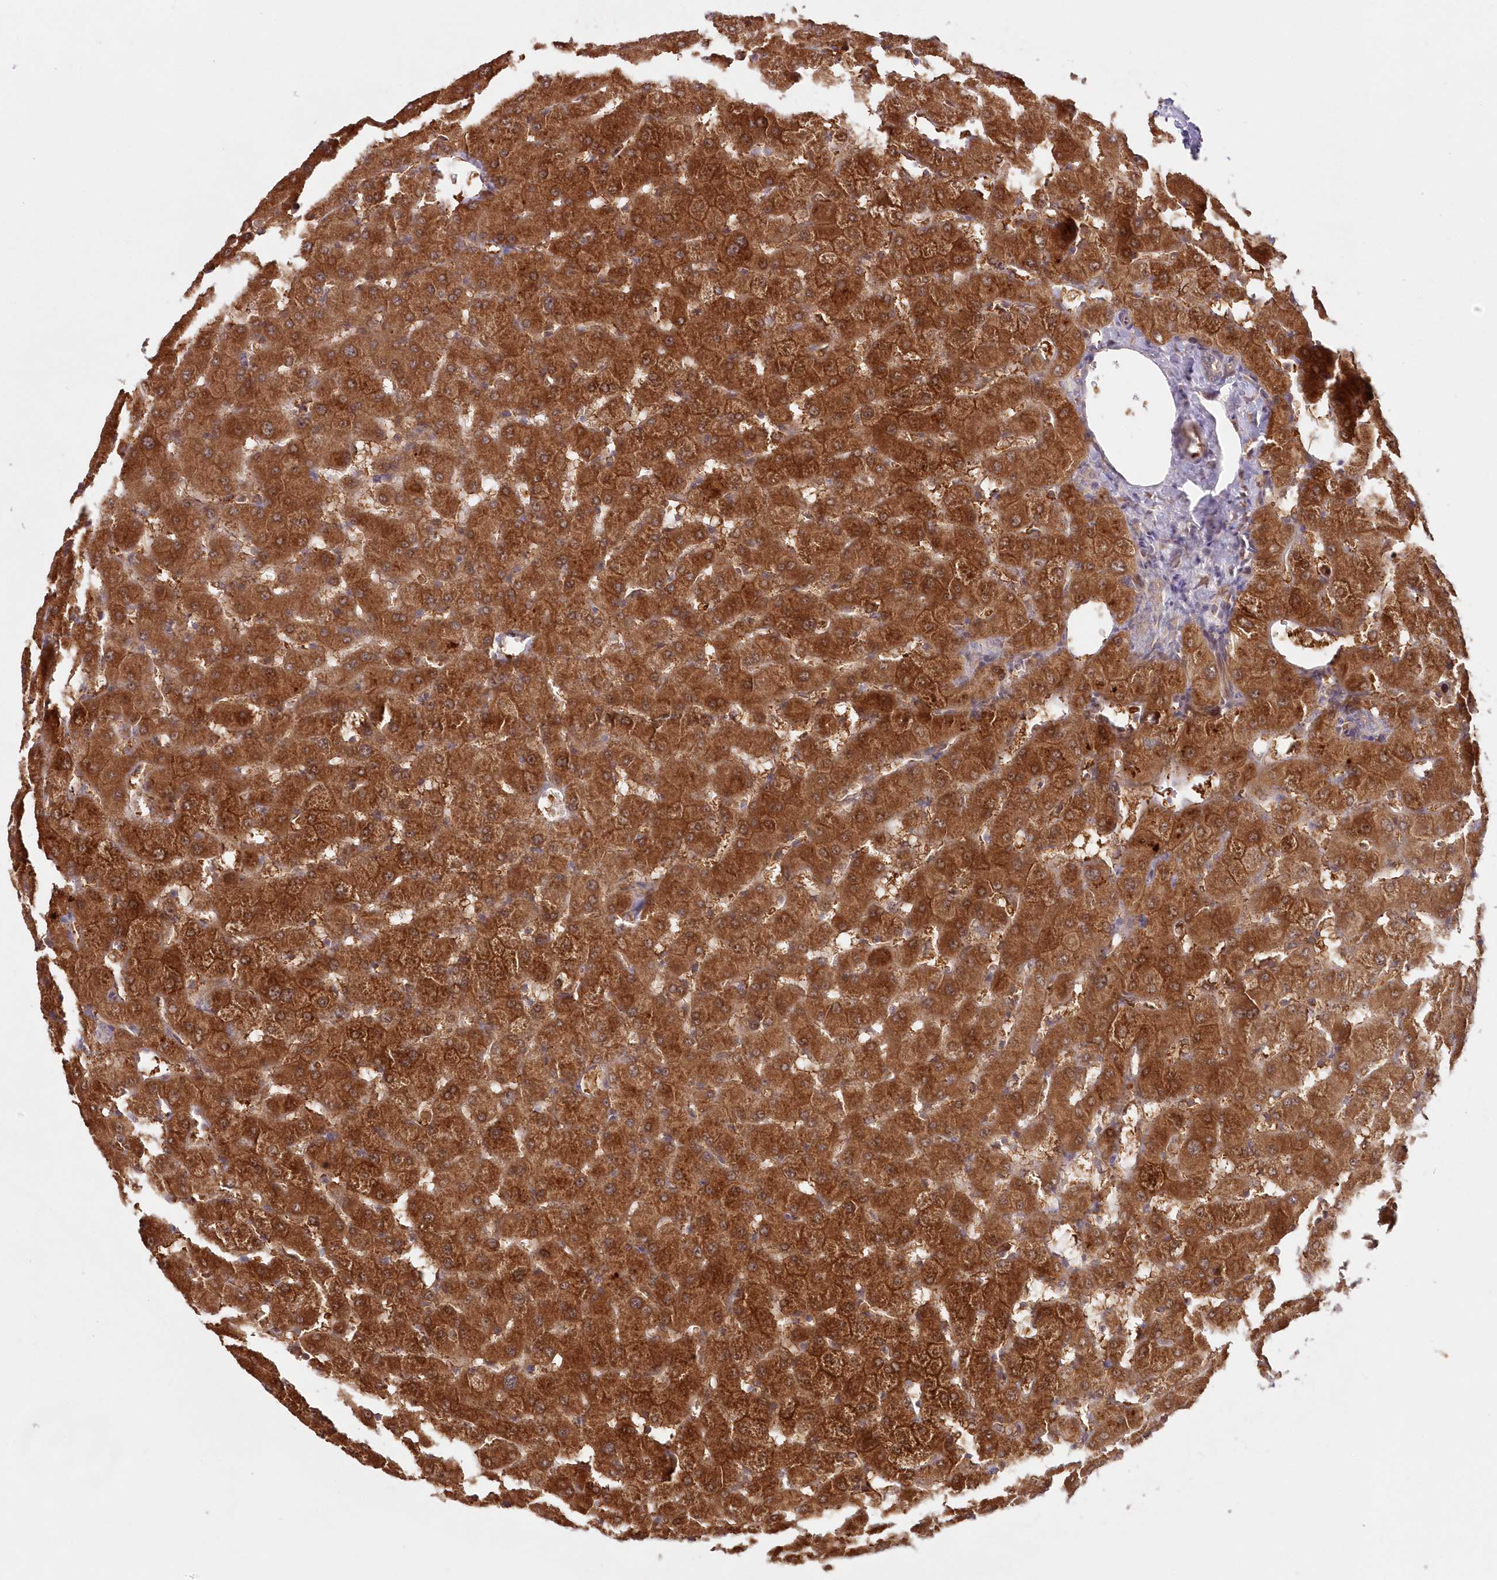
{"staining": {"intensity": "weak", "quantity": "25%-75%", "location": "cytoplasmic/membranous"}, "tissue": "liver", "cell_type": "Cholangiocytes", "image_type": "normal", "snomed": [{"axis": "morphology", "description": "Normal tissue, NOS"}, {"axis": "topography", "description": "Liver"}], "caption": "Immunohistochemical staining of normal liver demonstrates weak cytoplasmic/membranous protein positivity in approximately 25%-75% of cholangiocytes. (Brightfield microscopy of DAB IHC at high magnification).", "gene": "GBE1", "patient": {"sex": "female", "age": 63}}